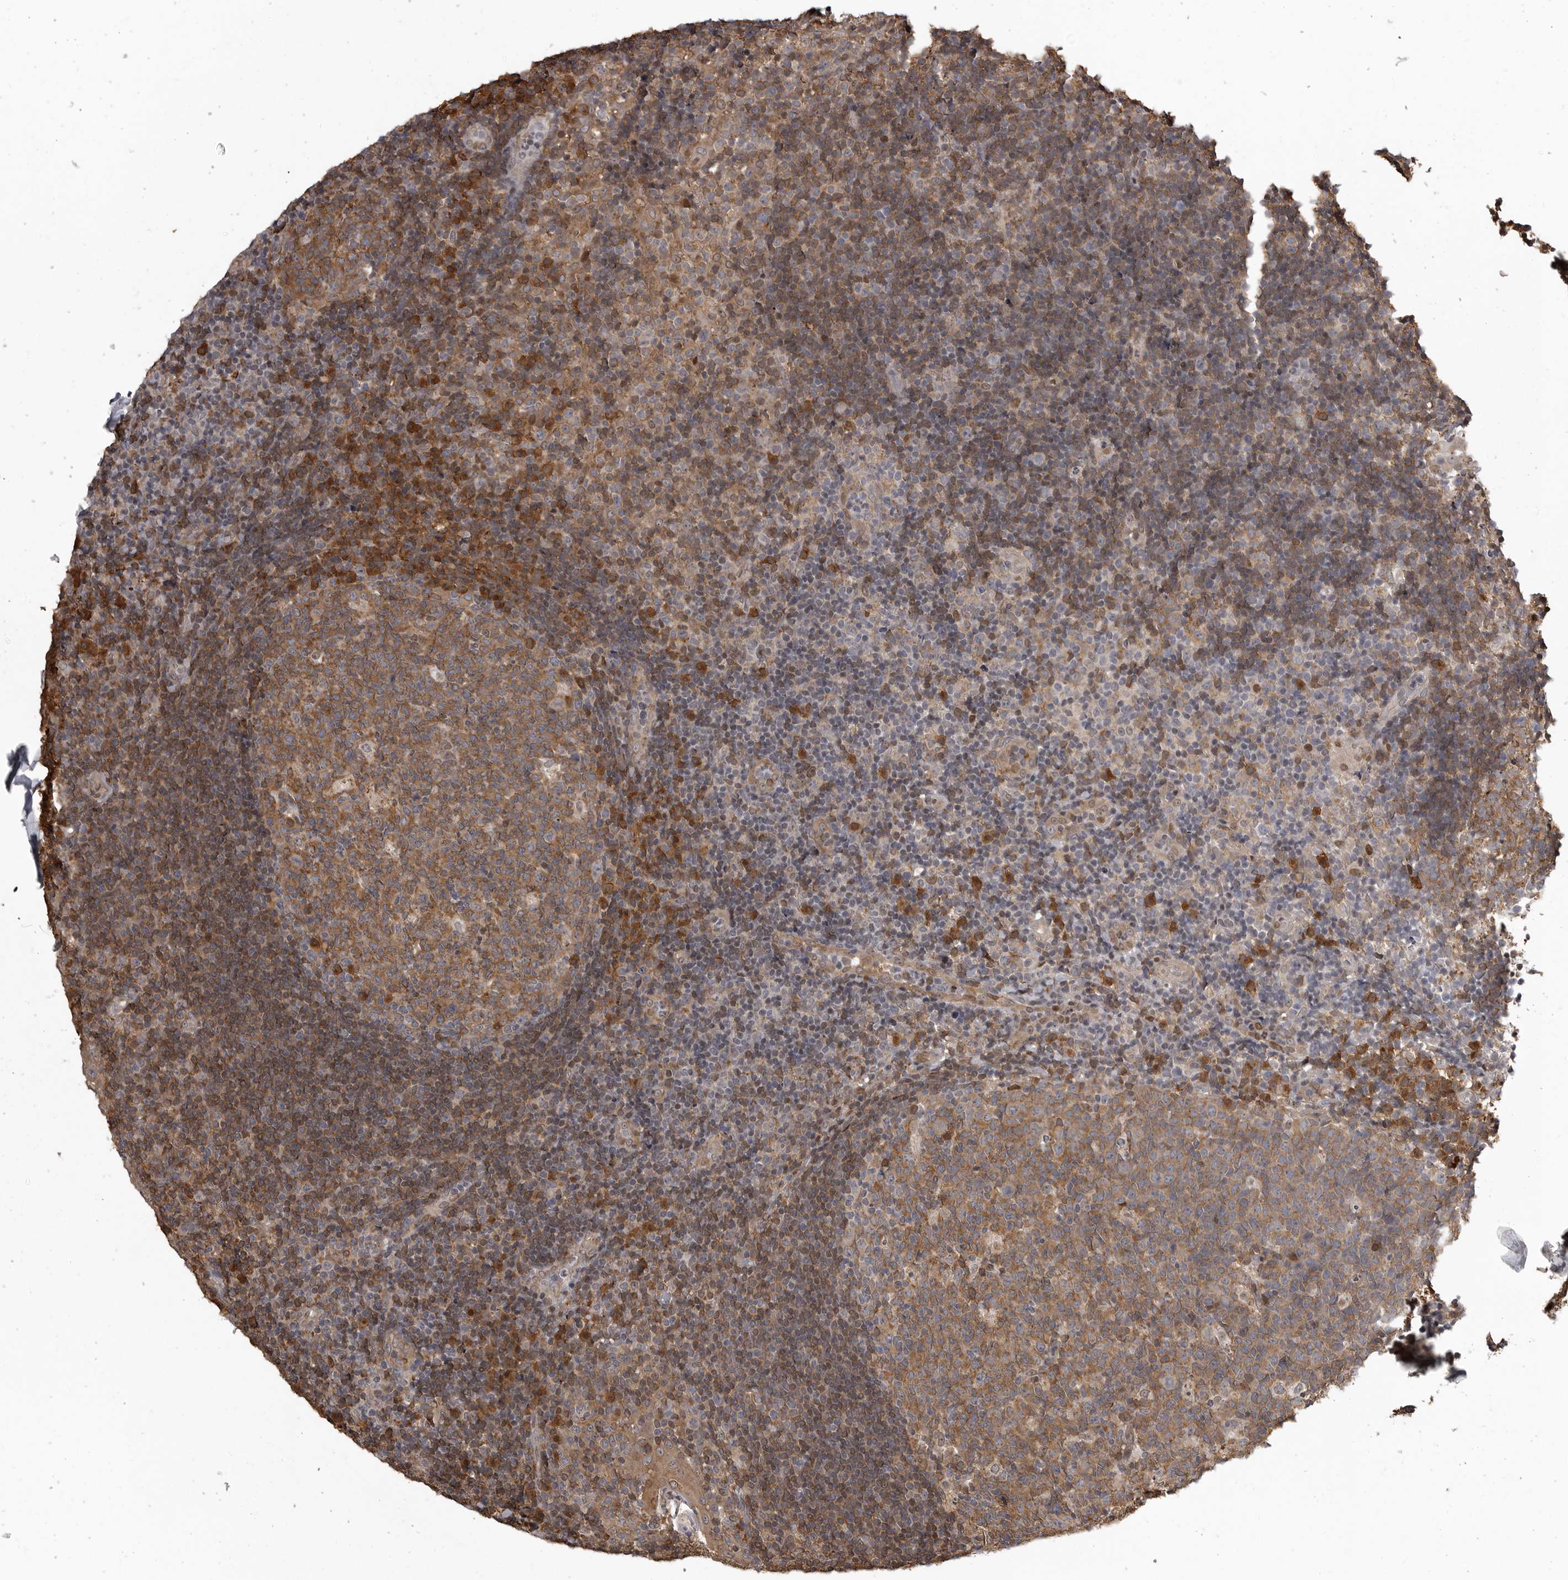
{"staining": {"intensity": "moderate", "quantity": ">75%", "location": "cytoplasmic/membranous"}, "tissue": "tonsil", "cell_type": "Germinal center cells", "image_type": "normal", "snomed": [{"axis": "morphology", "description": "Normal tissue, NOS"}, {"axis": "topography", "description": "Tonsil"}], "caption": "A brown stain shows moderate cytoplasmic/membranous positivity of a protein in germinal center cells of unremarkable human tonsil. (DAB (3,3'-diaminobenzidine) = brown stain, brightfield microscopy at high magnification).", "gene": "SNX16", "patient": {"sex": "female", "age": 40}}